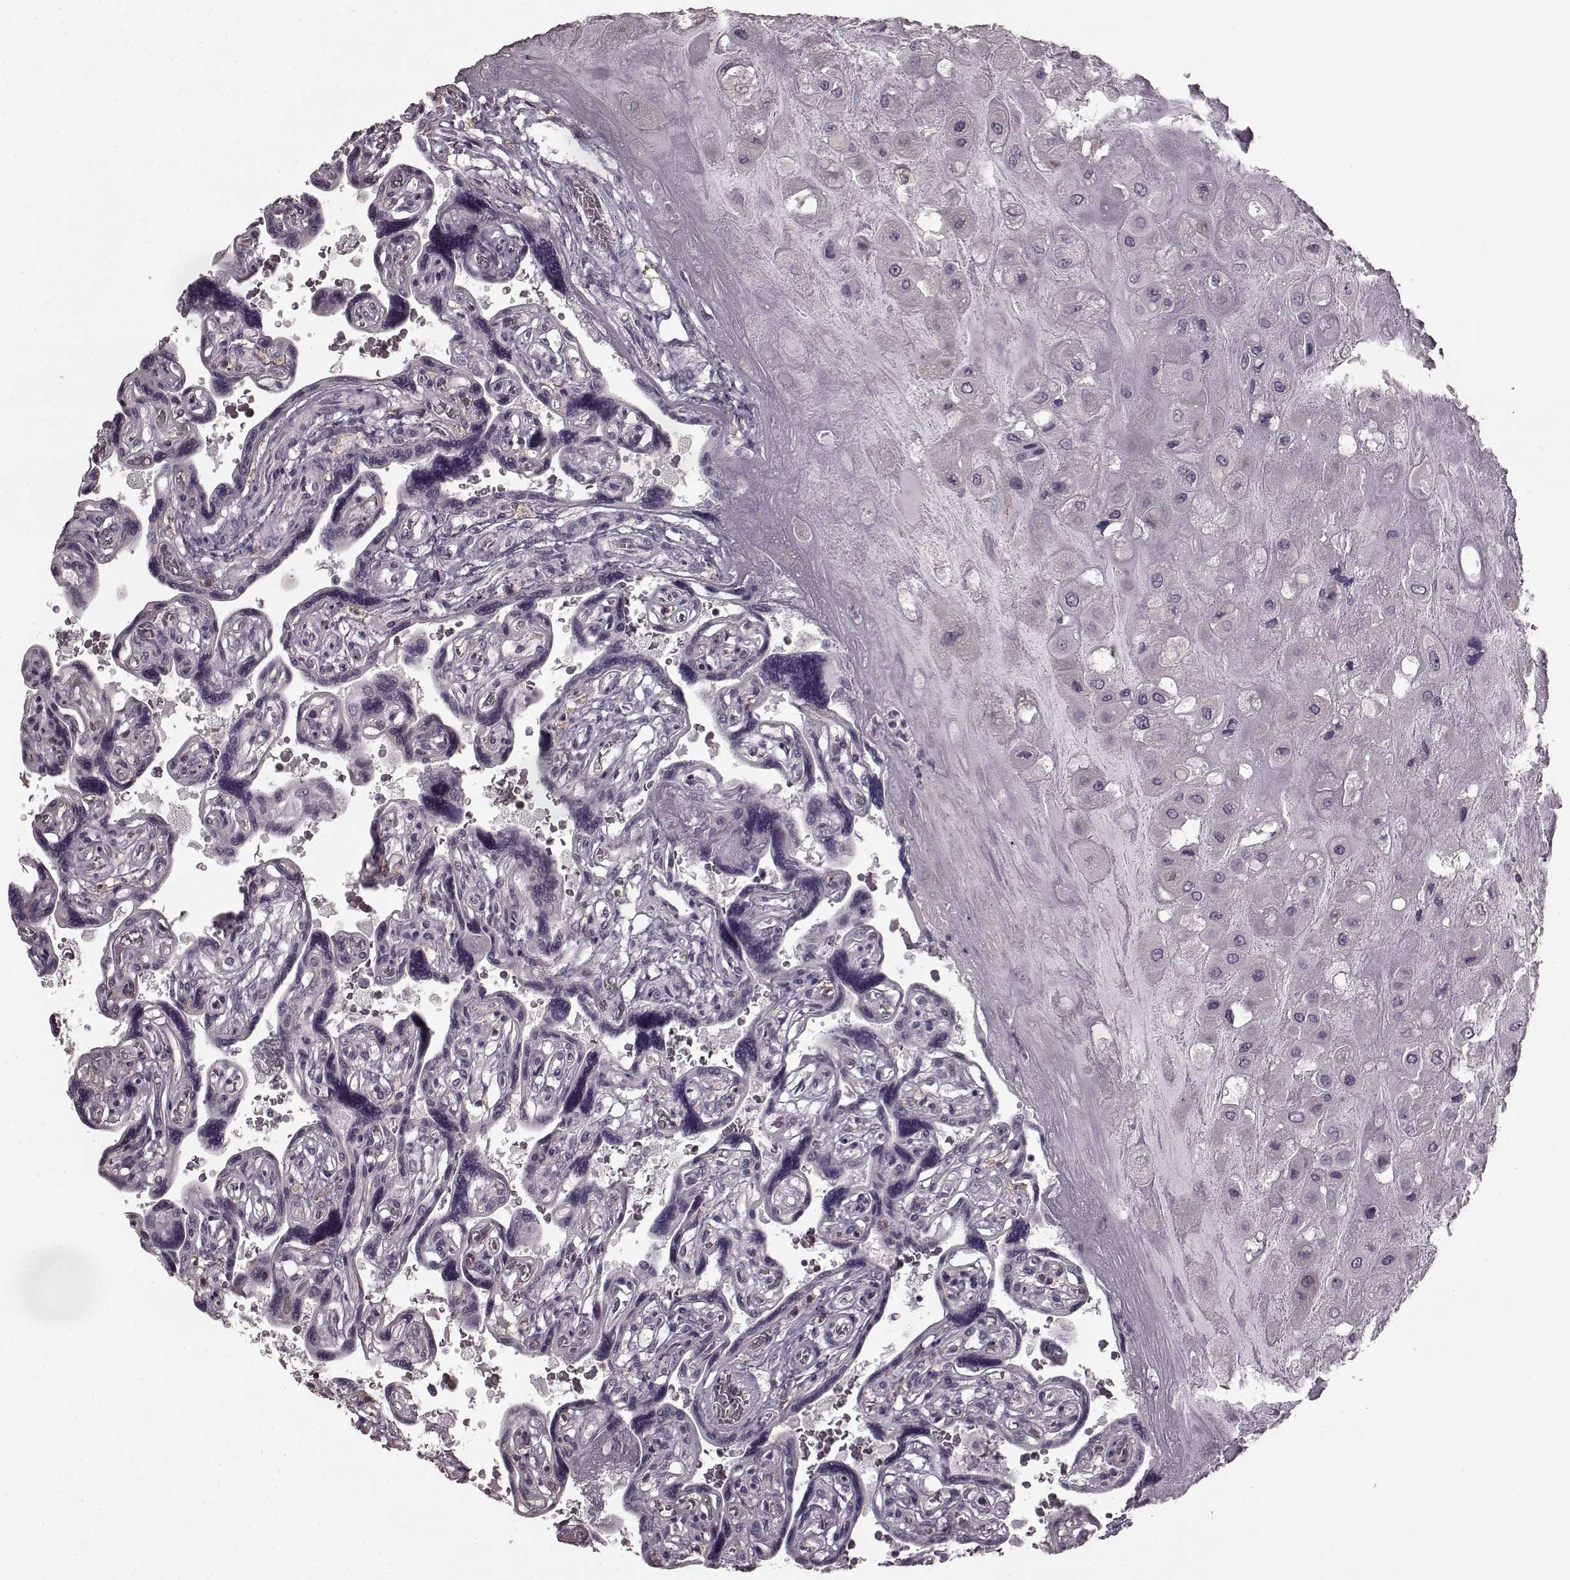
{"staining": {"intensity": "negative", "quantity": "none", "location": "none"}, "tissue": "placenta", "cell_type": "Decidual cells", "image_type": "normal", "snomed": [{"axis": "morphology", "description": "Normal tissue, NOS"}, {"axis": "topography", "description": "Placenta"}], "caption": "High power microscopy photomicrograph of an immunohistochemistry micrograph of unremarkable placenta, revealing no significant positivity in decidual cells. Nuclei are stained in blue.", "gene": "CD28", "patient": {"sex": "female", "age": 32}}